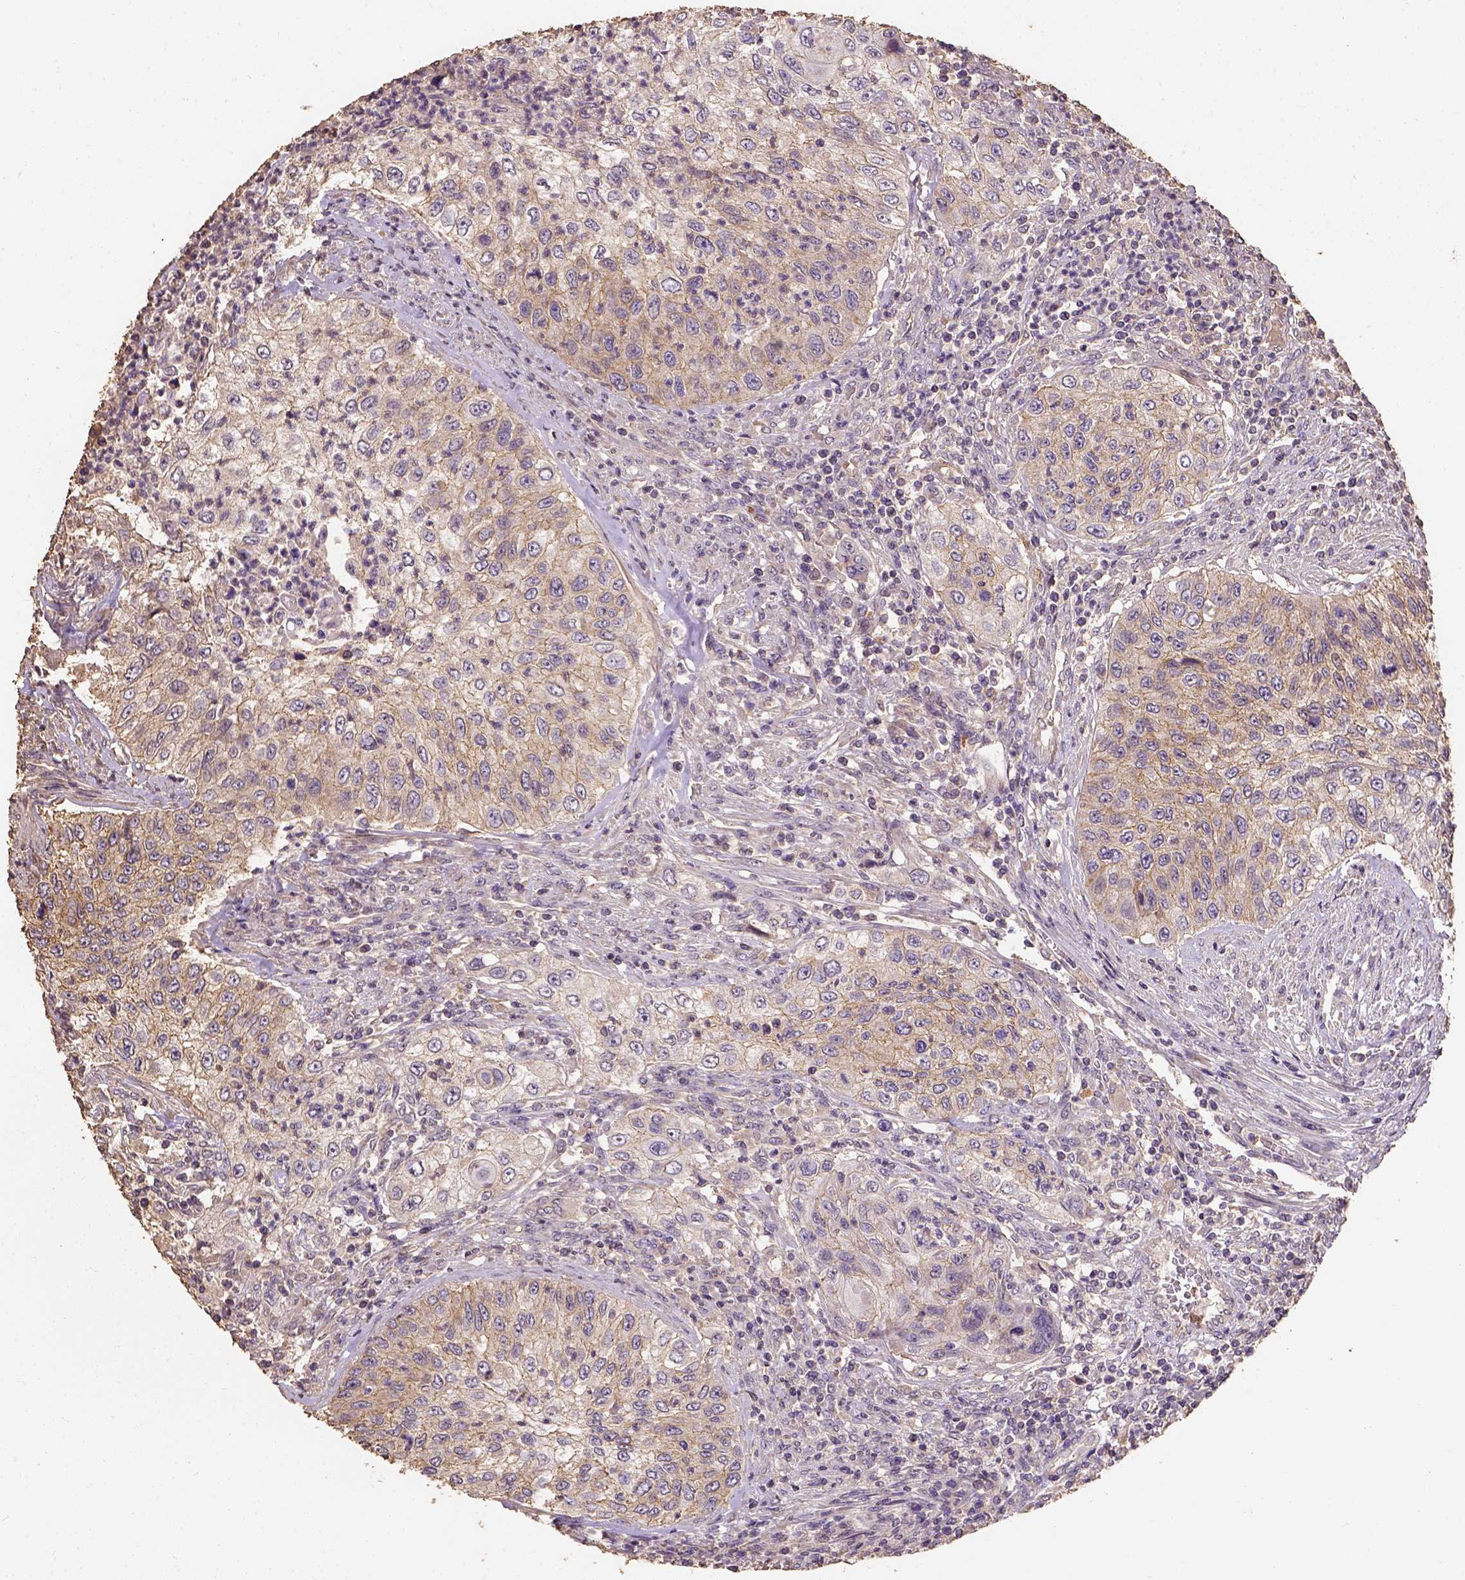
{"staining": {"intensity": "weak", "quantity": "25%-75%", "location": "cytoplasmic/membranous"}, "tissue": "urothelial cancer", "cell_type": "Tumor cells", "image_type": "cancer", "snomed": [{"axis": "morphology", "description": "Urothelial carcinoma, High grade"}, {"axis": "topography", "description": "Urinary bladder"}], "caption": "Human high-grade urothelial carcinoma stained with a brown dye reveals weak cytoplasmic/membranous positive positivity in approximately 25%-75% of tumor cells.", "gene": "ATP1B3", "patient": {"sex": "female", "age": 60}}